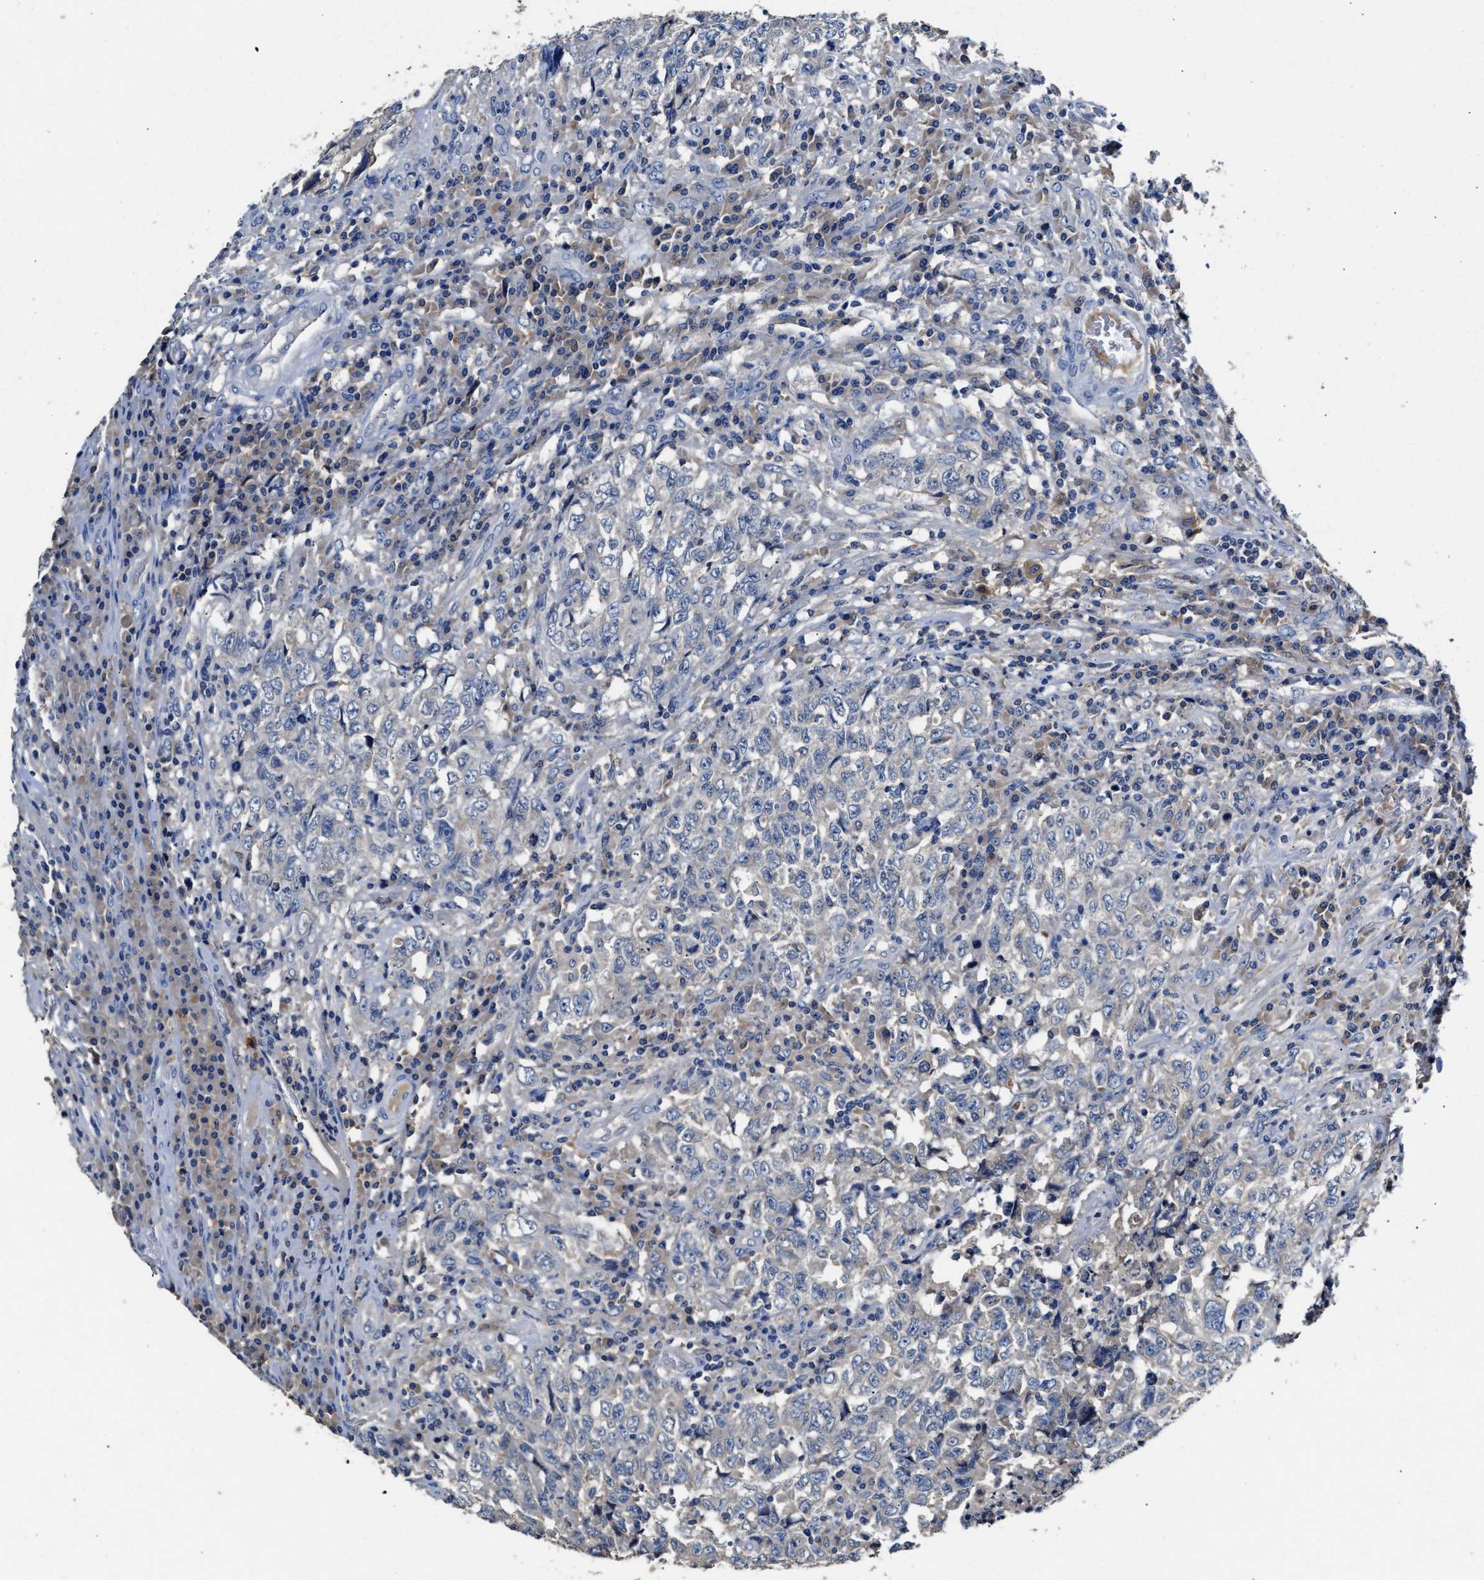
{"staining": {"intensity": "negative", "quantity": "none", "location": "none"}, "tissue": "testis cancer", "cell_type": "Tumor cells", "image_type": "cancer", "snomed": [{"axis": "morphology", "description": "Necrosis, NOS"}, {"axis": "morphology", "description": "Carcinoma, Embryonal, NOS"}, {"axis": "topography", "description": "Testis"}], "caption": "DAB immunohistochemical staining of testis cancer (embryonal carcinoma) demonstrates no significant staining in tumor cells.", "gene": "SLCO2B1", "patient": {"sex": "male", "age": 19}}